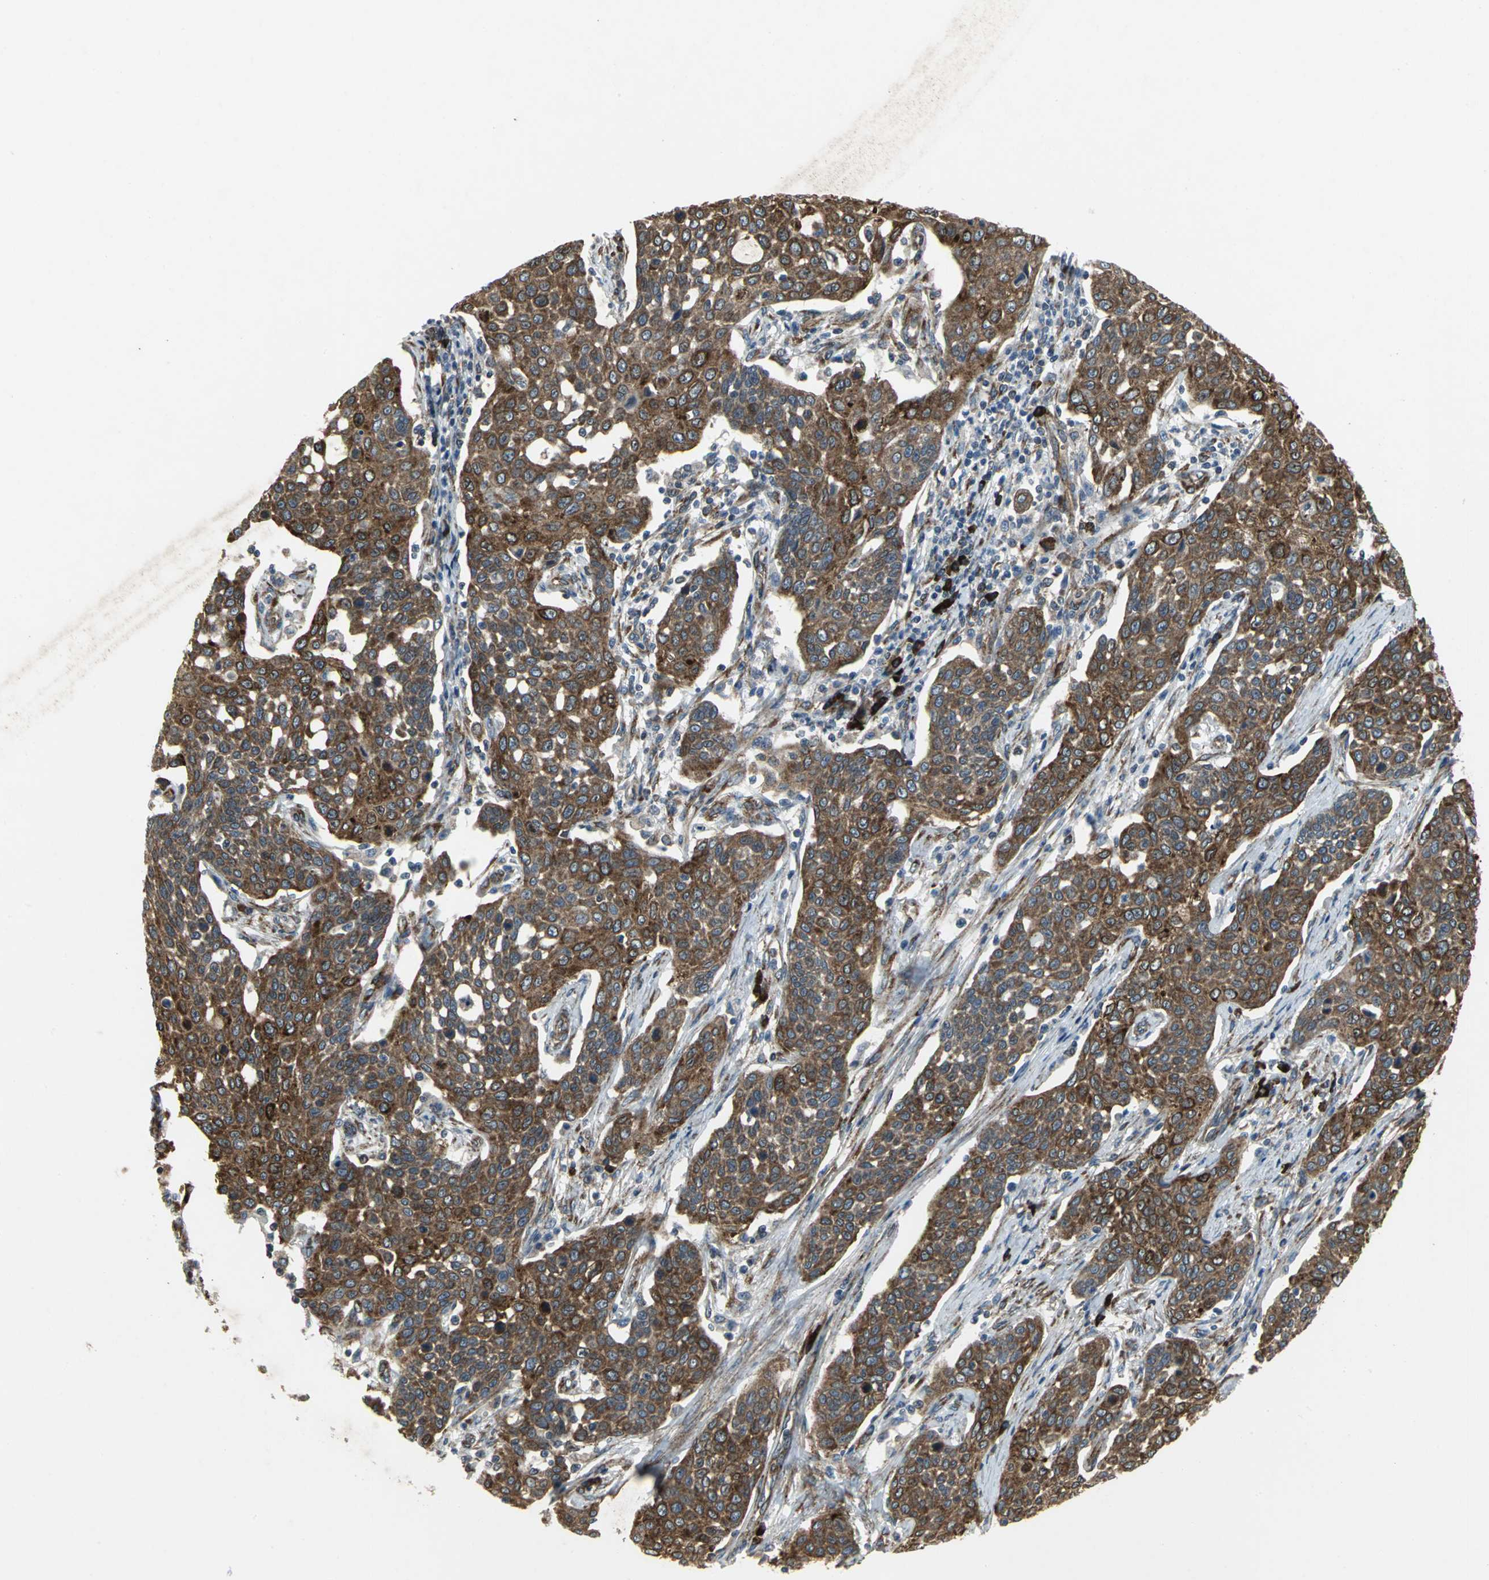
{"staining": {"intensity": "moderate", "quantity": "25%-75%", "location": "cytoplasmic/membranous,nuclear"}, "tissue": "cervical cancer", "cell_type": "Tumor cells", "image_type": "cancer", "snomed": [{"axis": "morphology", "description": "Squamous cell carcinoma, NOS"}, {"axis": "topography", "description": "Cervix"}], "caption": "Immunohistochemistry of human squamous cell carcinoma (cervical) reveals medium levels of moderate cytoplasmic/membranous and nuclear positivity in approximately 25%-75% of tumor cells.", "gene": "SYVN1", "patient": {"sex": "female", "age": 34}}